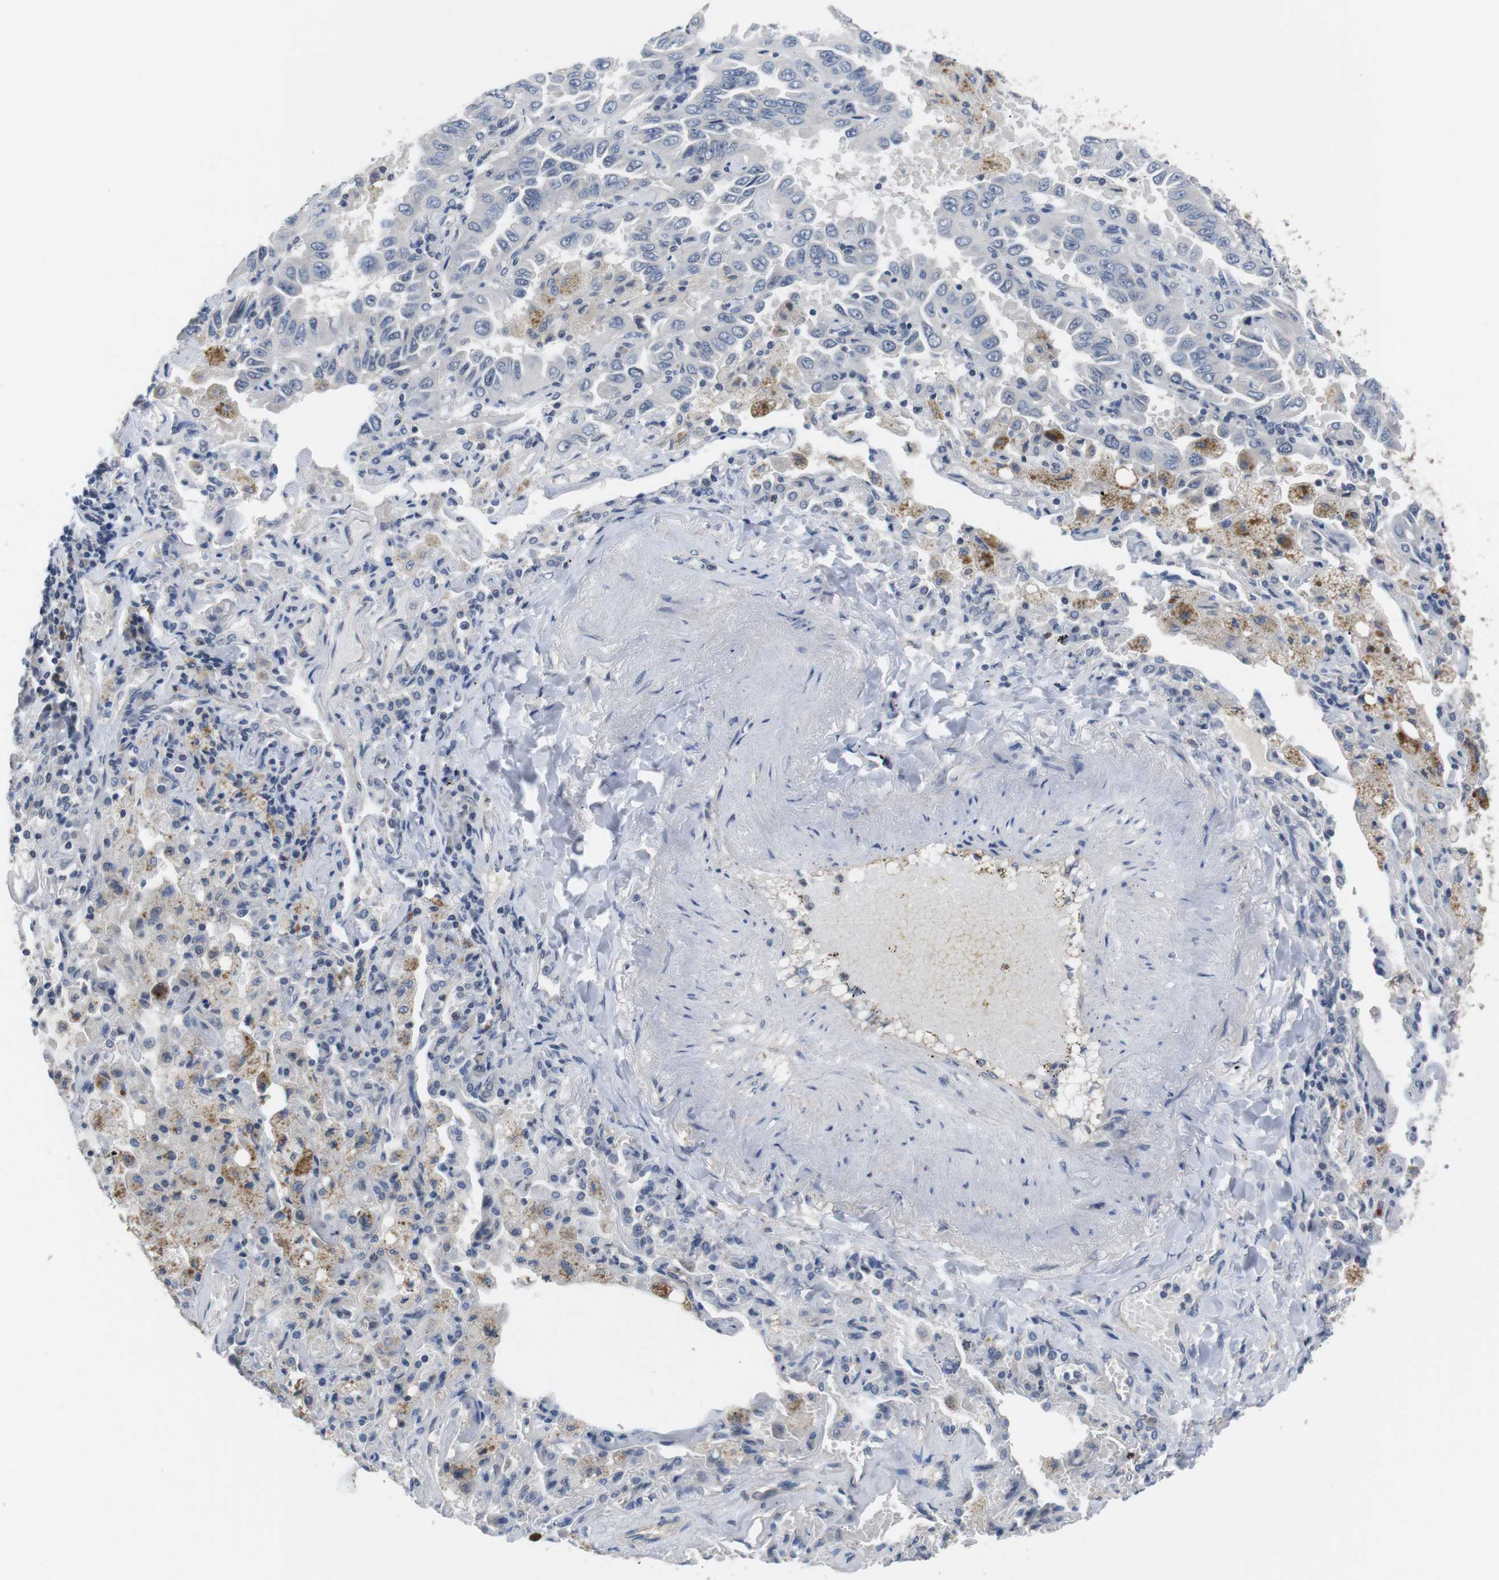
{"staining": {"intensity": "negative", "quantity": "none", "location": "none"}, "tissue": "lung cancer", "cell_type": "Tumor cells", "image_type": "cancer", "snomed": [{"axis": "morphology", "description": "Adenocarcinoma, NOS"}, {"axis": "topography", "description": "Lung"}], "caption": "Tumor cells show no significant expression in lung adenocarcinoma.", "gene": "NECTIN1", "patient": {"sex": "male", "age": 64}}